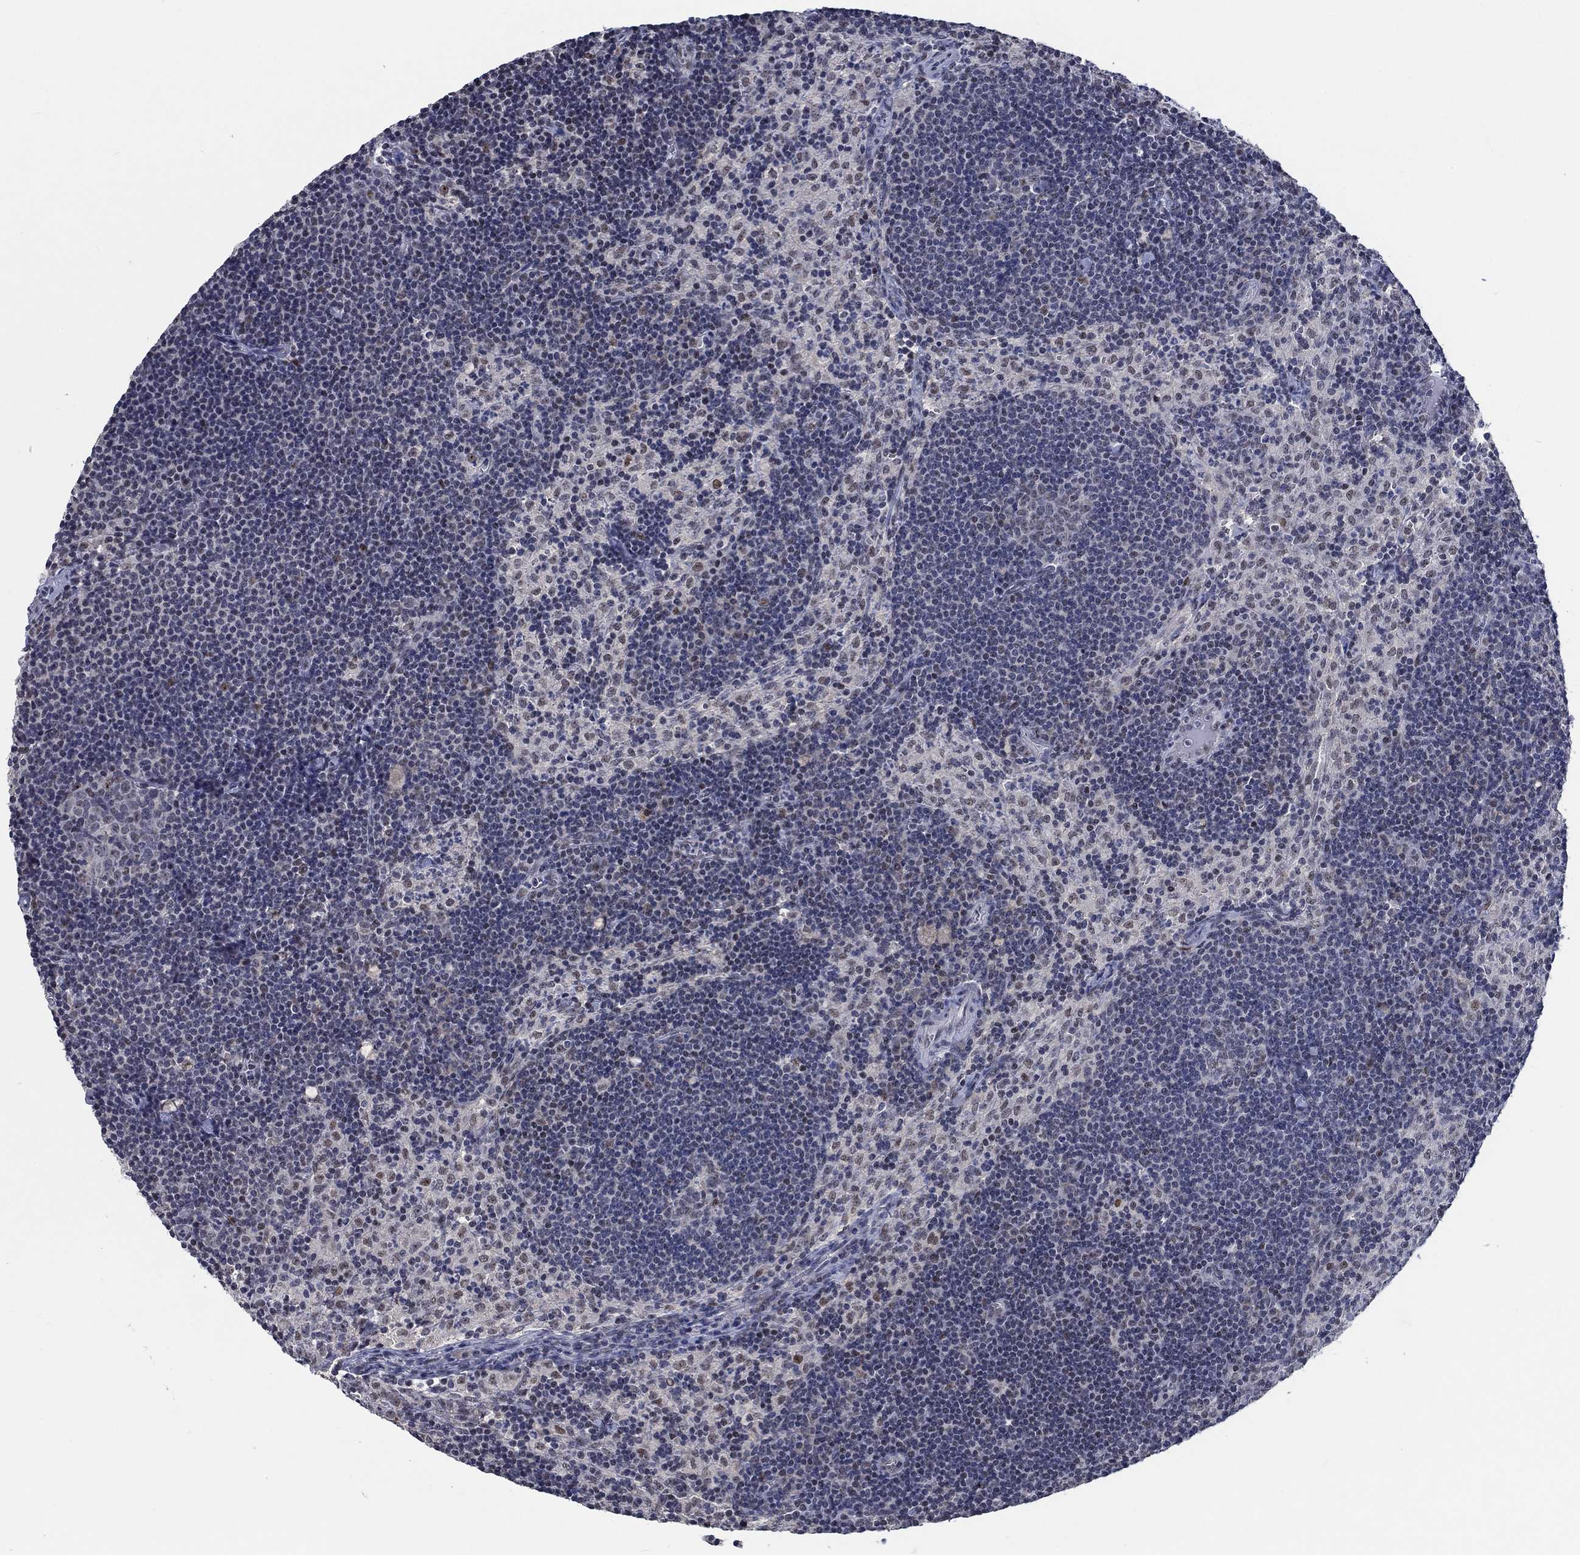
{"staining": {"intensity": "negative", "quantity": "none", "location": "none"}, "tissue": "lymph node", "cell_type": "Germinal center cells", "image_type": "normal", "snomed": [{"axis": "morphology", "description": "Normal tissue, NOS"}, {"axis": "topography", "description": "Lymph node"}], "caption": "This is an IHC image of normal human lymph node. There is no staining in germinal center cells.", "gene": "HTN1", "patient": {"sex": "female", "age": 34}}